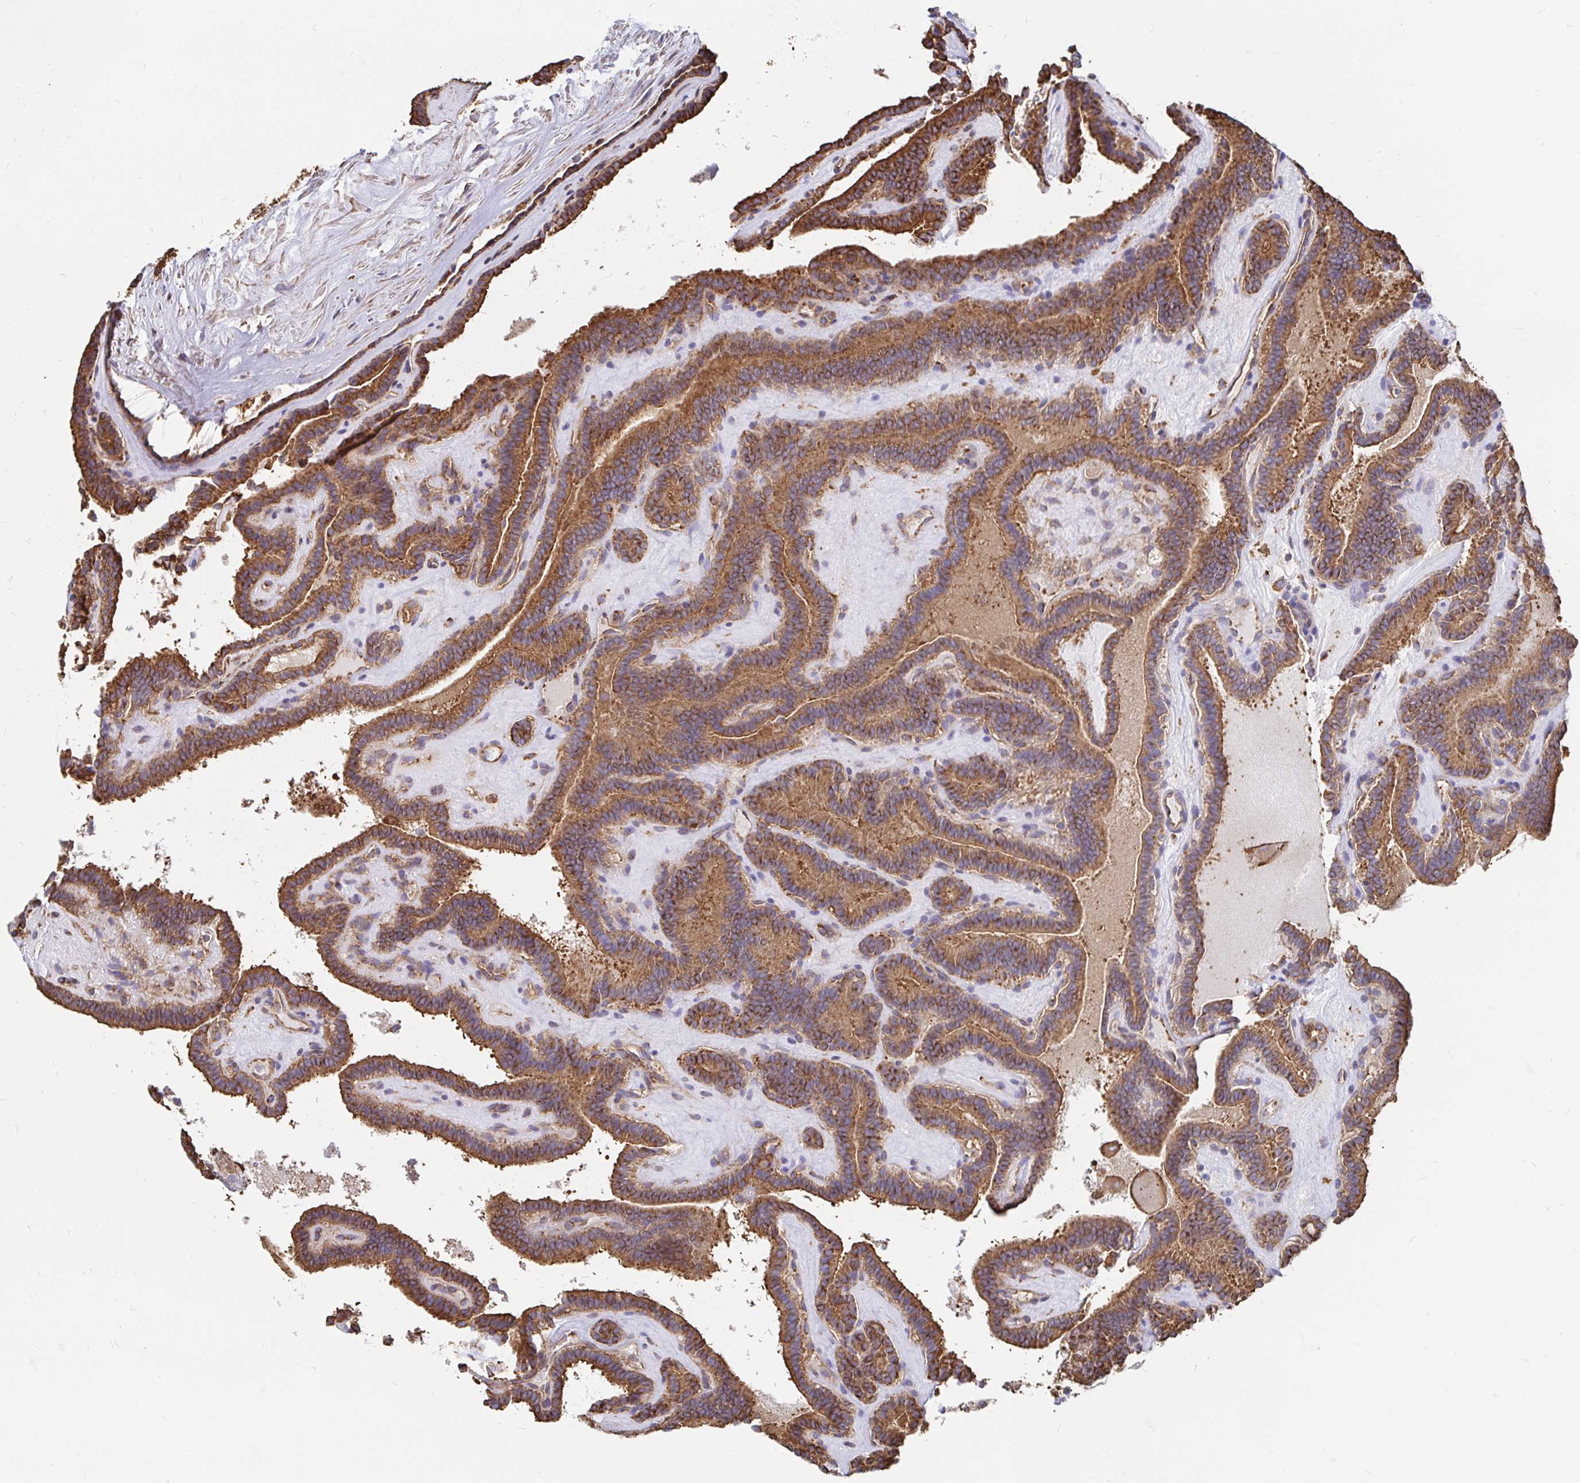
{"staining": {"intensity": "strong", "quantity": ">75%", "location": "cytoplasmic/membranous"}, "tissue": "thyroid cancer", "cell_type": "Tumor cells", "image_type": "cancer", "snomed": [{"axis": "morphology", "description": "Papillary adenocarcinoma, NOS"}, {"axis": "topography", "description": "Thyroid gland"}], "caption": "Immunohistochemistry (IHC) image of thyroid papillary adenocarcinoma stained for a protein (brown), which exhibits high levels of strong cytoplasmic/membranous staining in about >75% of tumor cells.", "gene": "CLTC", "patient": {"sex": "female", "age": 21}}